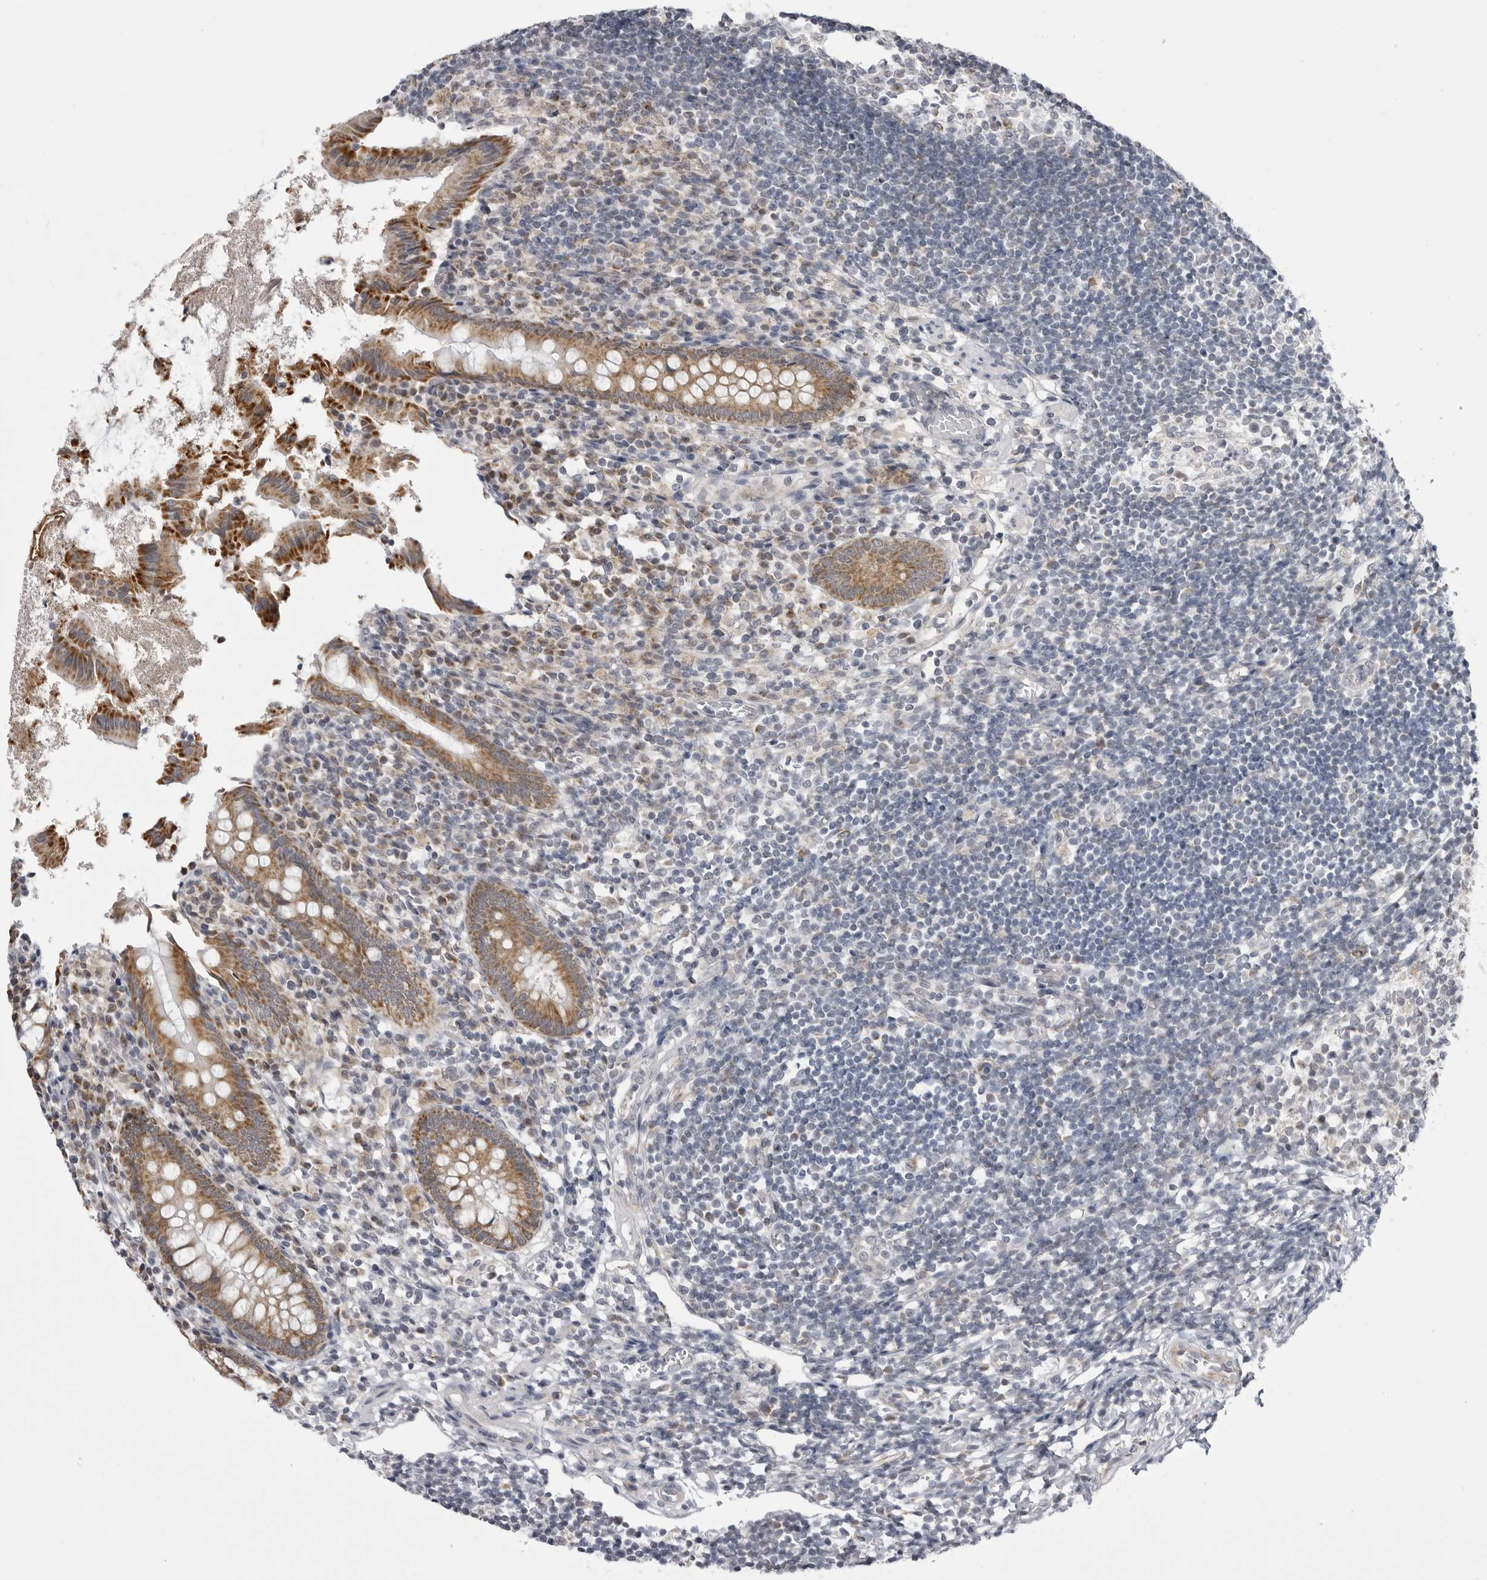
{"staining": {"intensity": "moderate", "quantity": ">75%", "location": "cytoplasmic/membranous"}, "tissue": "appendix", "cell_type": "Glandular cells", "image_type": "normal", "snomed": [{"axis": "morphology", "description": "Normal tissue, NOS"}, {"axis": "topography", "description": "Appendix"}], "caption": "Appendix stained with IHC displays moderate cytoplasmic/membranous expression in about >75% of glandular cells.", "gene": "FH", "patient": {"sex": "female", "age": 17}}